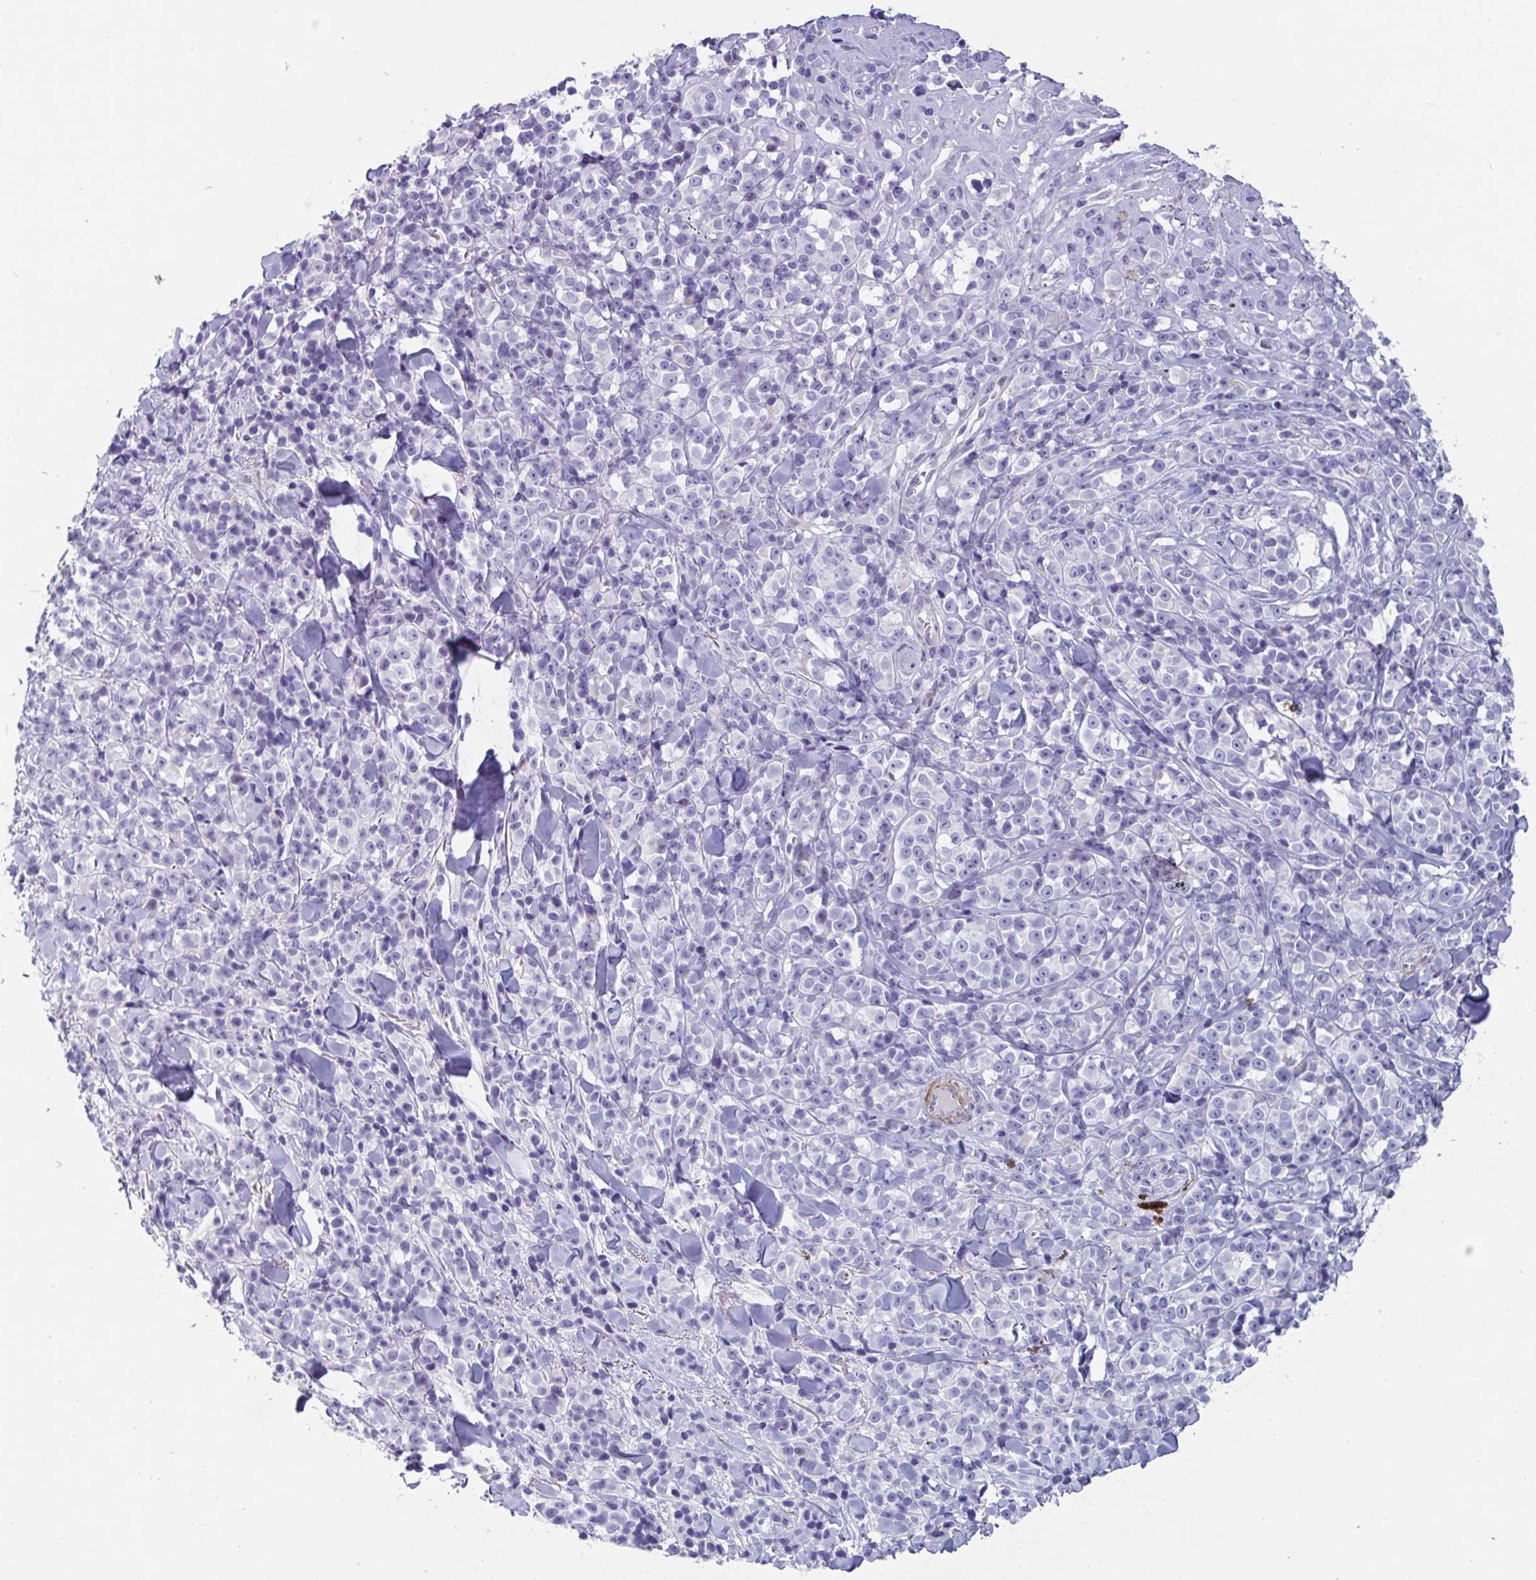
{"staining": {"intensity": "negative", "quantity": "none", "location": "none"}, "tissue": "melanoma", "cell_type": "Tumor cells", "image_type": "cancer", "snomed": [{"axis": "morphology", "description": "Malignant melanoma, NOS"}, {"axis": "topography", "description": "Skin"}], "caption": "Tumor cells show no significant positivity in melanoma.", "gene": "OR5P3", "patient": {"sex": "male", "age": 85}}